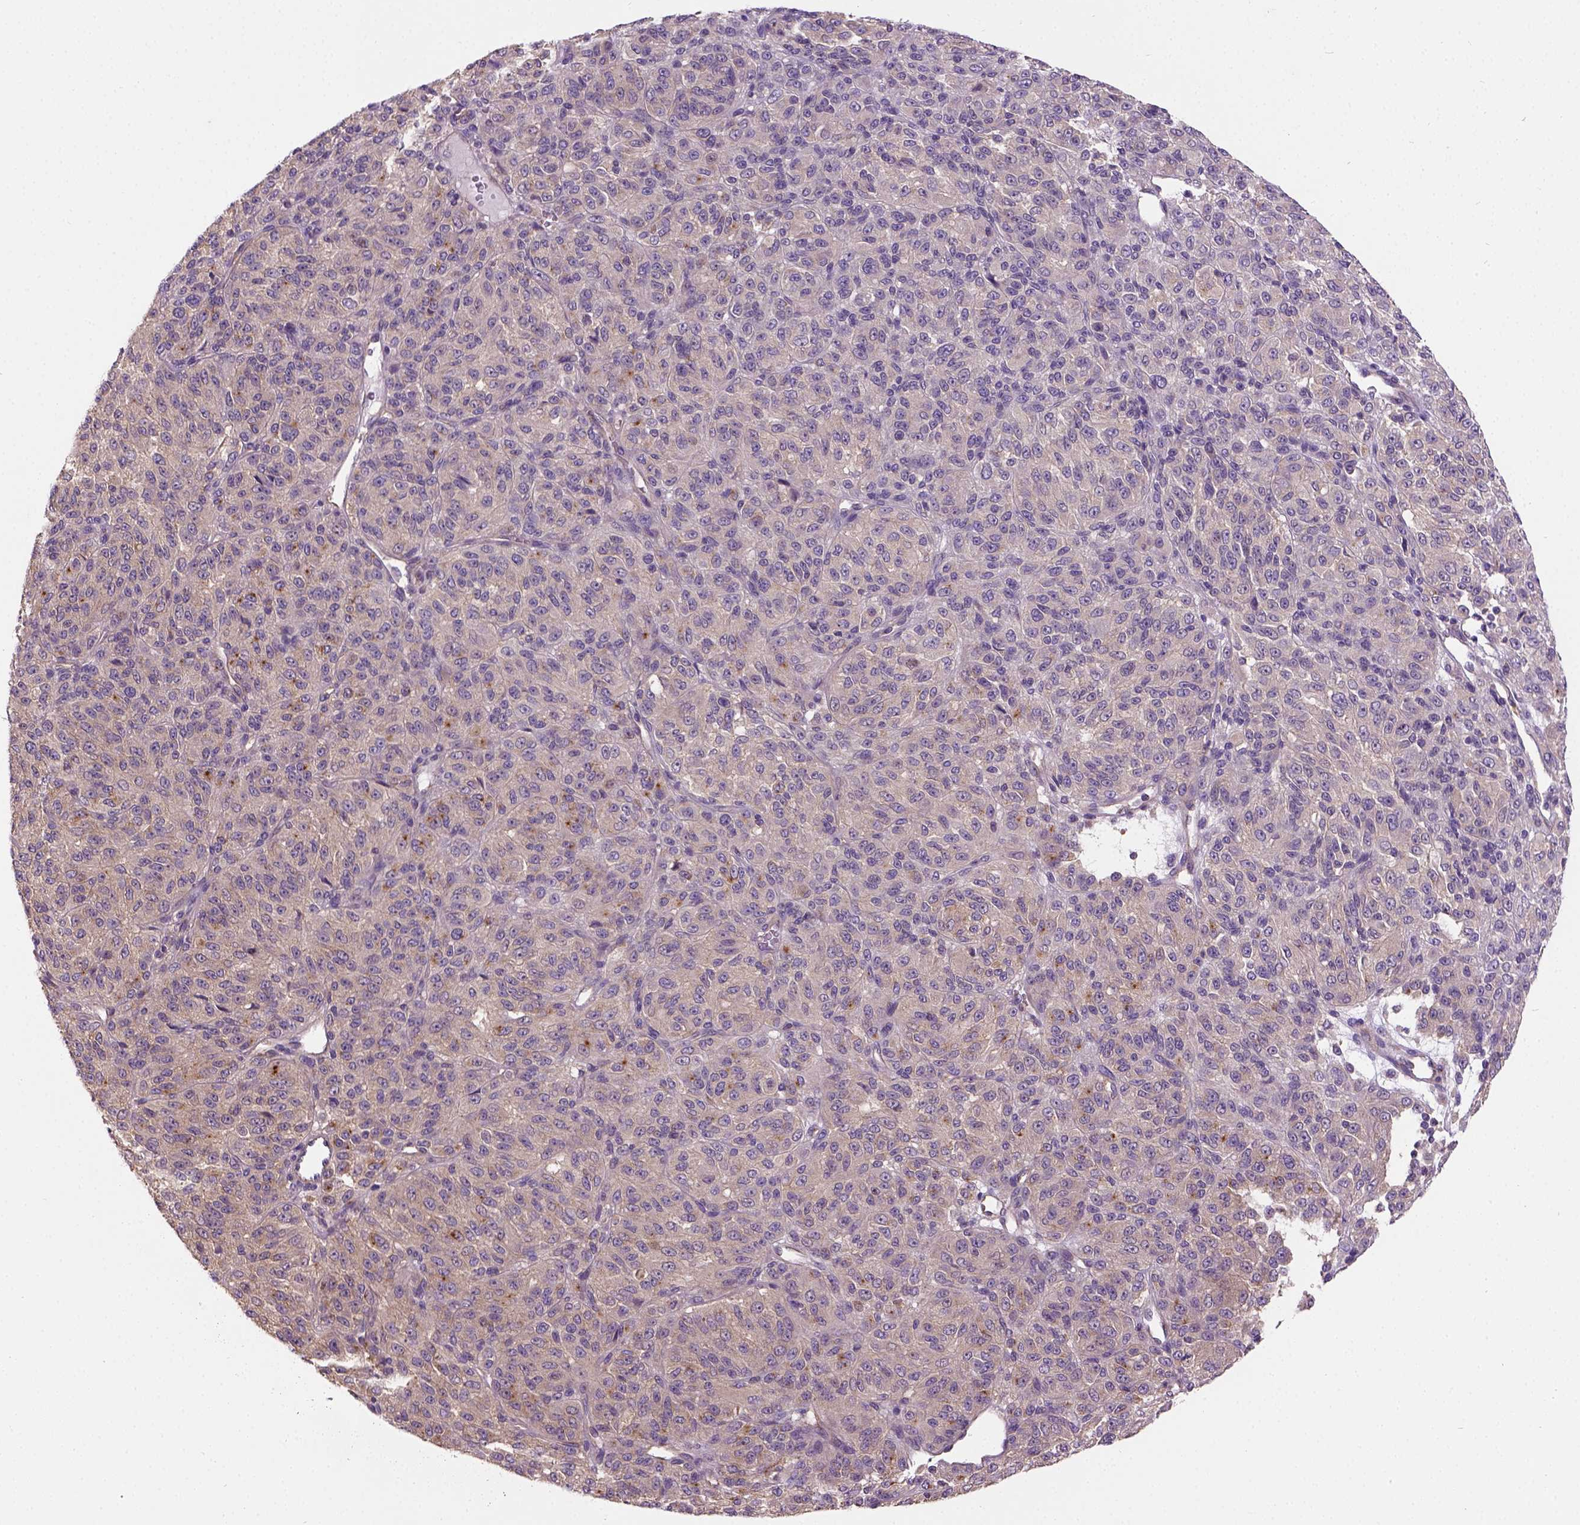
{"staining": {"intensity": "moderate", "quantity": "<25%", "location": "cytoplasmic/membranous"}, "tissue": "melanoma", "cell_type": "Tumor cells", "image_type": "cancer", "snomed": [{"axis": "morphology", "description": "Malignant melanoma, Metastatic site"}, {"axis": "topography", "description": "Brain"}], "caption": "An immunohistochemistry image of tumor tissue is shown. Protein staining in brown labels moderate cytoplasmic/membranous positivity in malignant melanoma (metastatic site) within tumor cells.", "gene": "CRACR2A", "patient": {"sex": "female", "age": 56}}